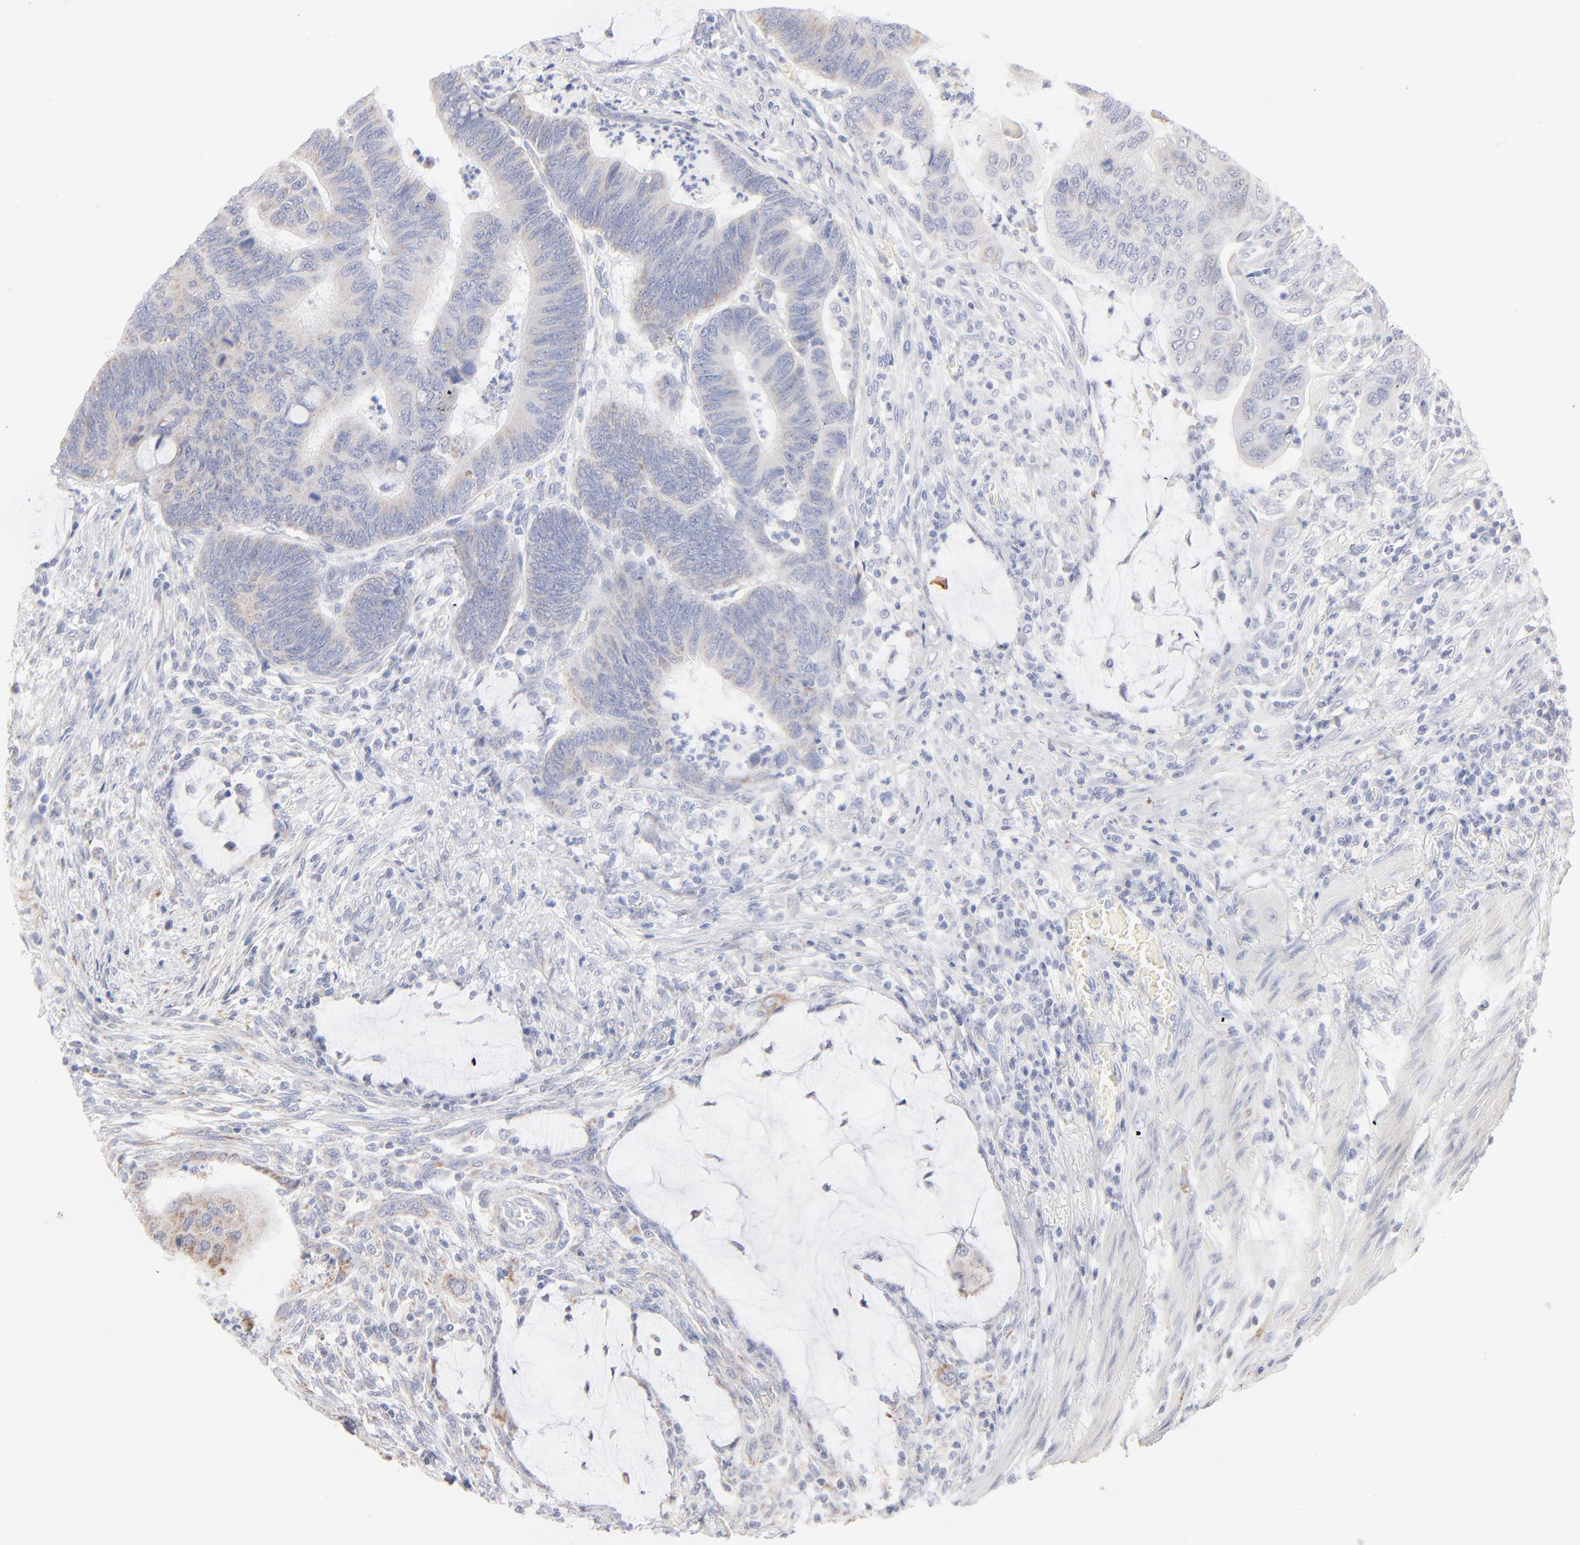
{"staining": {"intensity": "moderate", "quantity": "25%-75%", "location": "cytoplasmic/membranous"}, "tissue": "colorectal cancer", "cell_type": "Tumor cells", "image_type": "cancer", "snomed": [{"axis": "morphology", "description": "Normal tissue, NOS"}, {"axis": "morphology", "description": "Adenocarcinoma, NOS"}, {"axis": "topography", "description": "Rectum"}], "caption": "A brown stain highlights moderate cytoplasmic/membranous expression of a protein in adenocarcinoma (colorectal) tumor cells.", "gene": "MRPL58", "patient": {"sex": "male", "age": 92}}